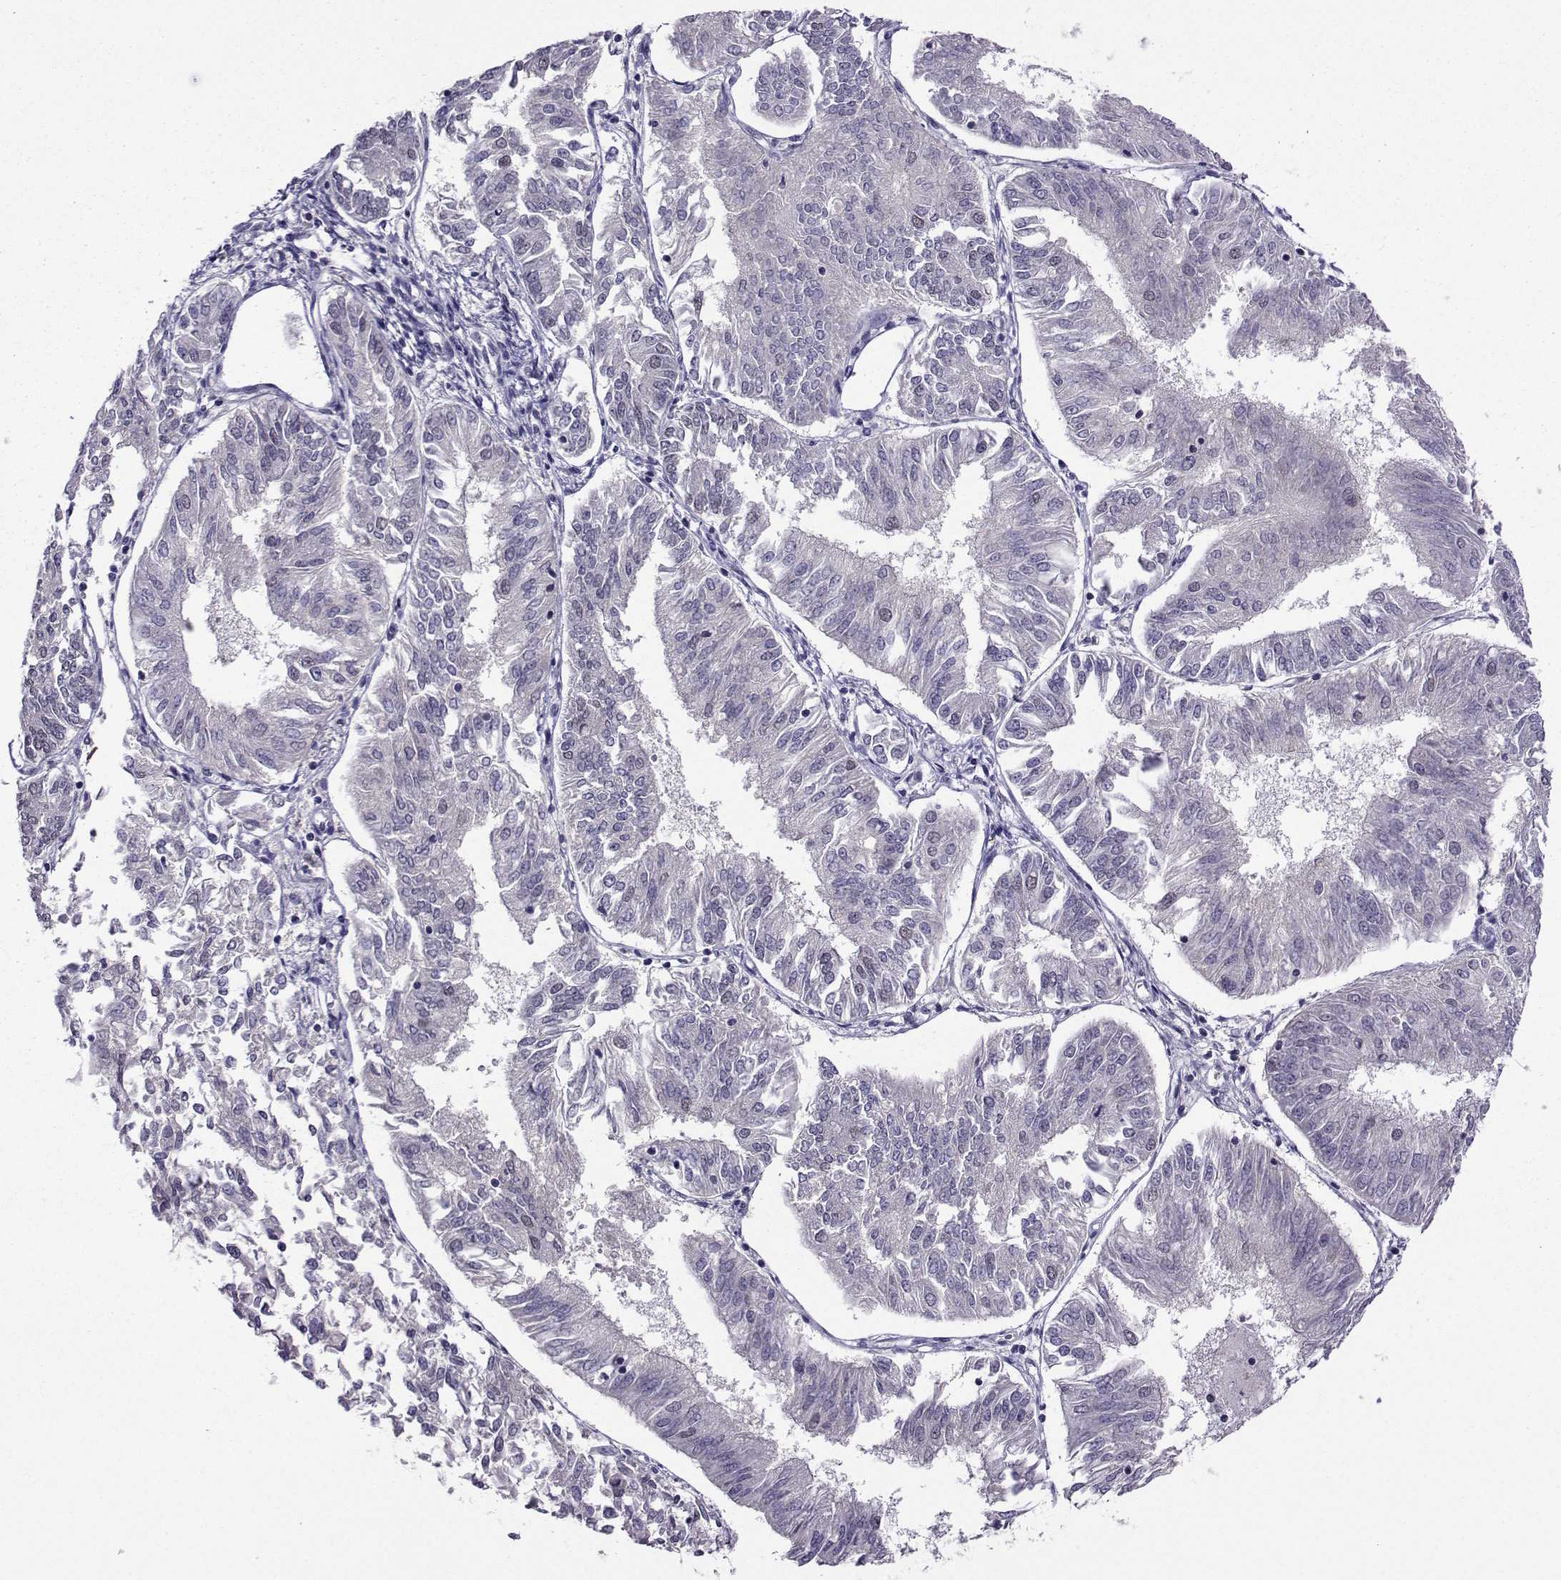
{"staining": {"intensity": "negative", "quantity": "none", "location": "none"}, "tissue": "endometrial cancer", "cell_type": "Tumor cells", "image_type": "cancer", "snomed": [{"axis": "morphology", "description": "Adenocarcinoma, NOS"}, {"axis": "topography", "description": "Endometrium"}], "caption": "Tumor cells are negative for protein expression in human adenocarcinoma (endometrial).", "gene": "DDX20", "patient": {"sex": "female", "age": 58}}